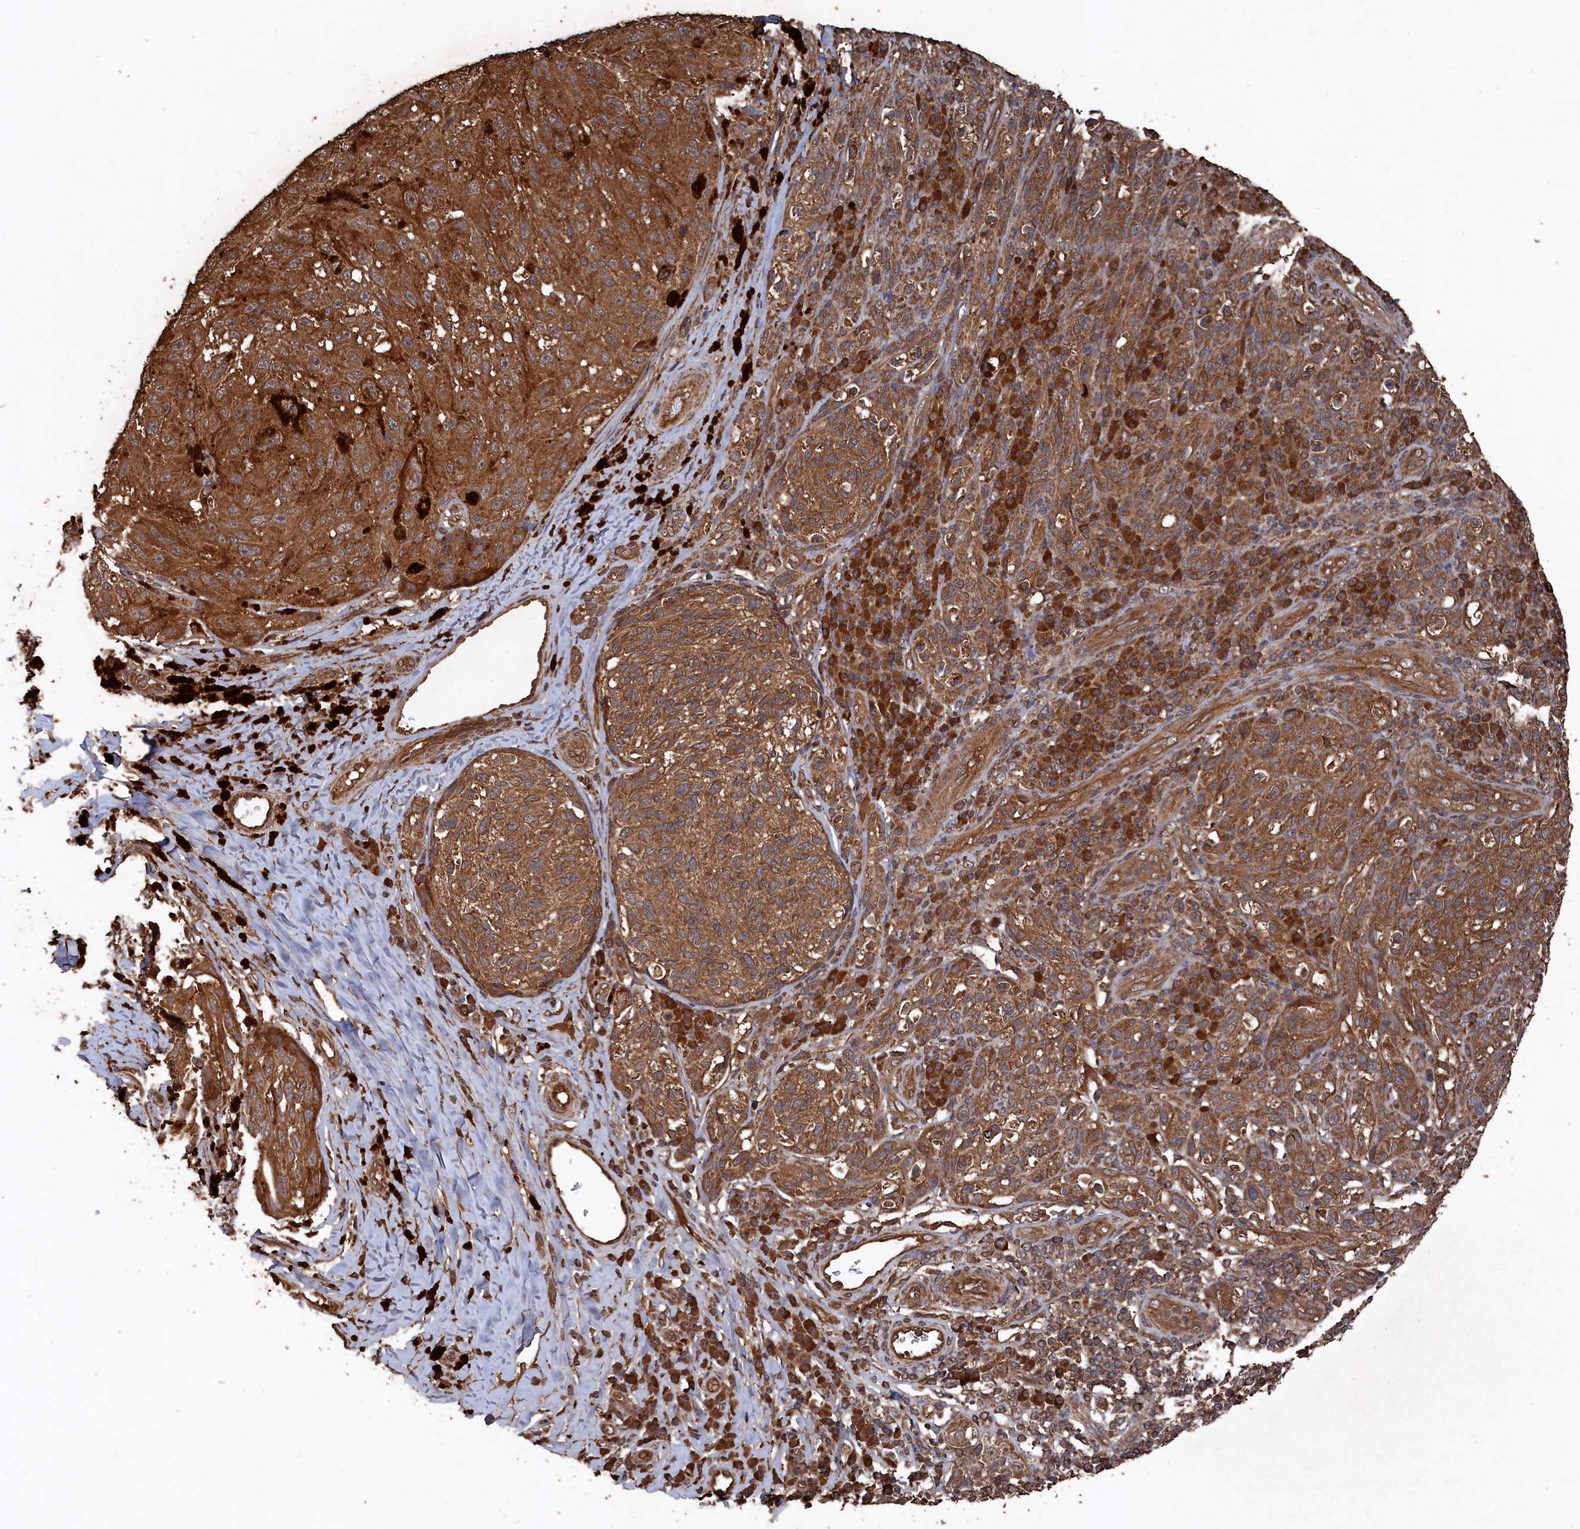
{"staining": {"intensity": "moderate", "quantity": ">75%", "location": "cytoplasmic/membranous"}, "tissue": "melanoma", "cell_type": "Tumor cells", "image_type": "cancer", "snomed": [{"axis": "morphology", "description": "Malignant melanoma, NOS"}, {"axis": "topography", "description": "Skin"}], "caption": "Protein staining displays moderate cytoplasmic/membranous positivity in approximately >75% of tumor cells in malignant melanoma.", "gene": "SNX33", "patient": {"sex": "female", "age": 73}}